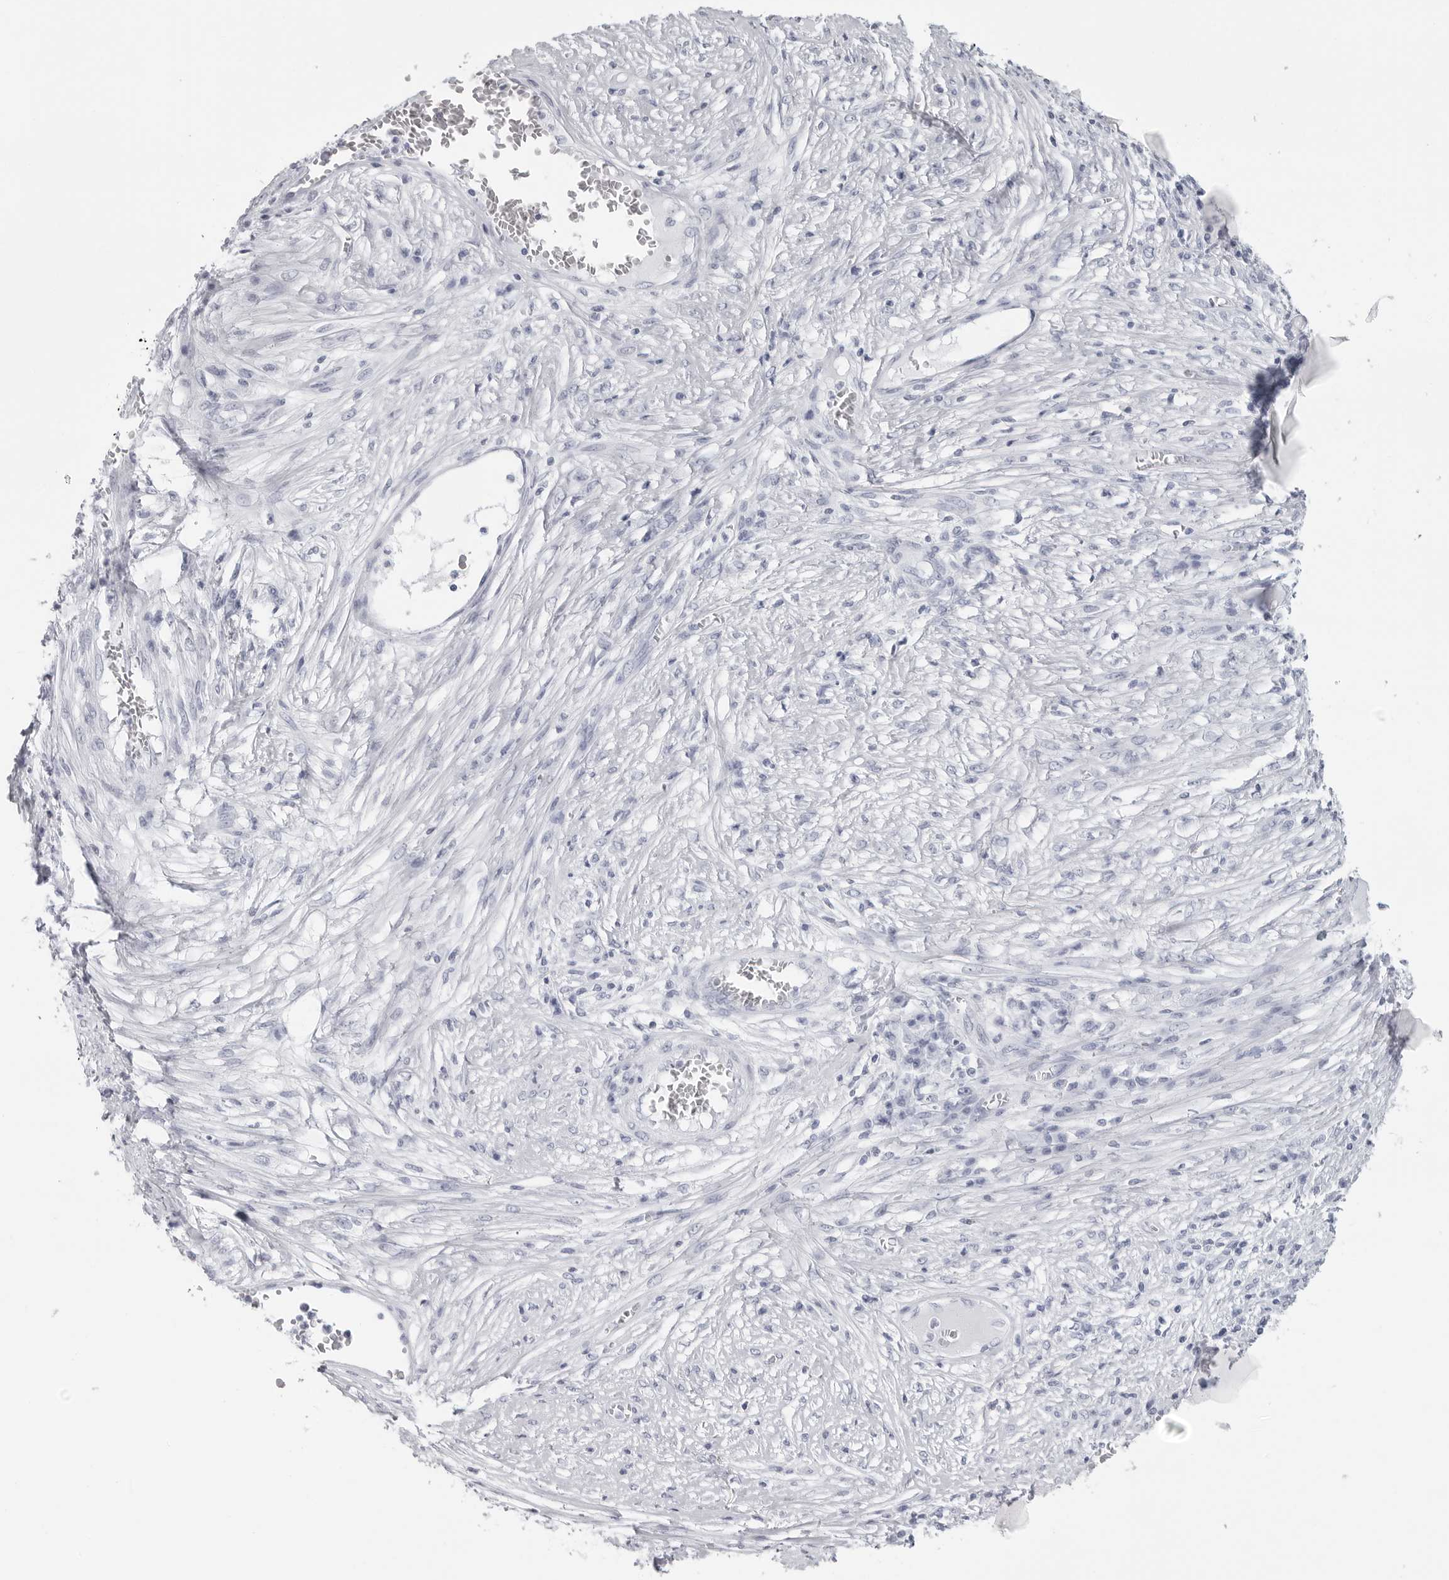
{"staining": {"intensity": "negative", "quantity": "none", "location": "none"}, "tissue": "skin cancer", "cell_type": "Tumor cells", "image_type": "cancer", "snomed": [{"axis": "morphology", "description": "Squamous cell carcinoma, NOS"}, {"axis": "topography", "description": "Skin"}], "caption": "Histopathology image shows no protein positivity in tumor cells of squamous cell carcinoma (skin) tissue.", "gene": "CST2", "patient": {"sex": "male", "age": 55}}